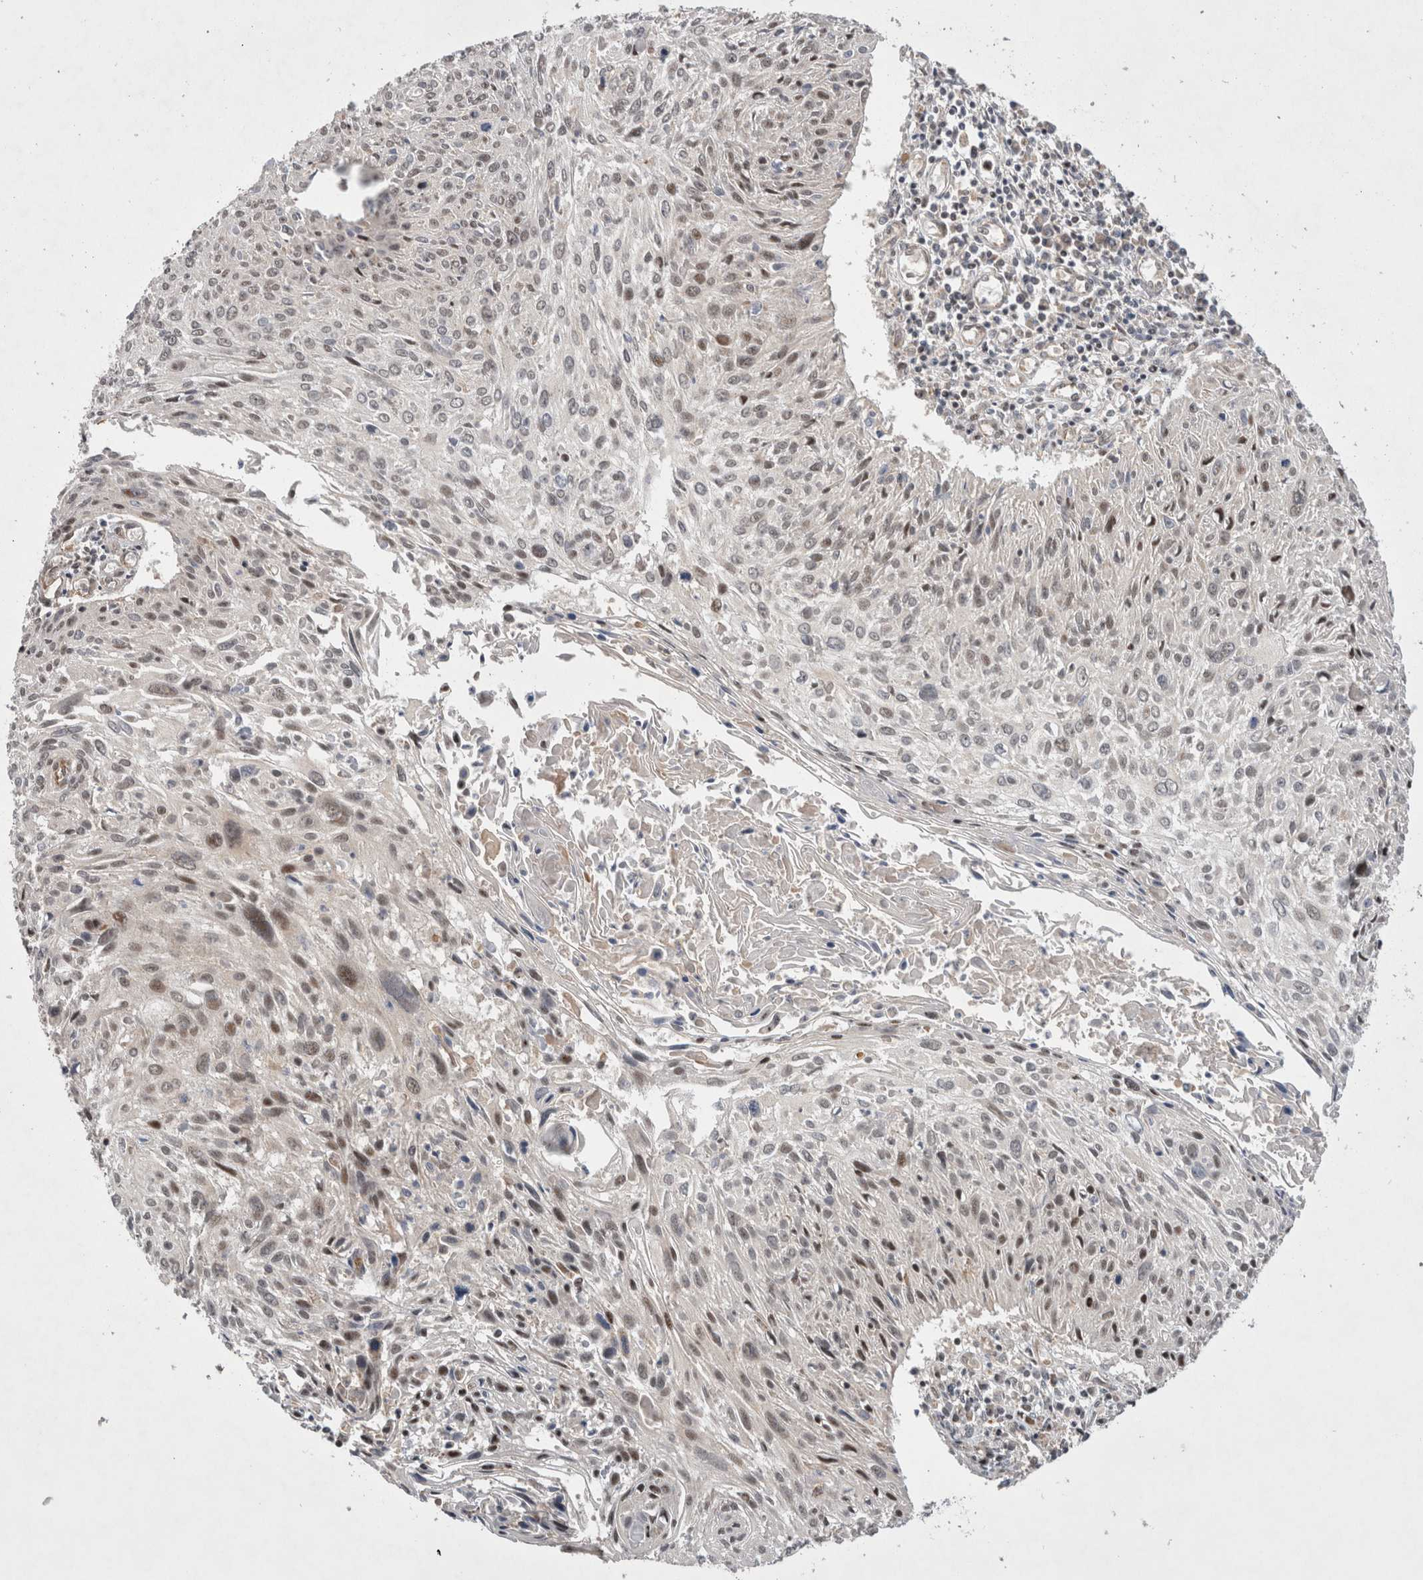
{"staining": {"intensity": "weak", "quantity": "25%-75%", "location": "nuclear"}, "tissue": "cervical cancer", "cell_type": "Tumor cells", "image_type": "cancer", "snomed": [{"axis": "morphology", "description": "Squamous cell carcinoma, NOS"}, {"axis": "topography", "description": "Cervix"}], "caption": "Protein staining reveals weak nuclear staining in approximately 25%-75% of tumor cells in squamous cell carcinoma (cervical).", "gene": "MRPL37", "patient": {"sex": "female", "age": 51}}